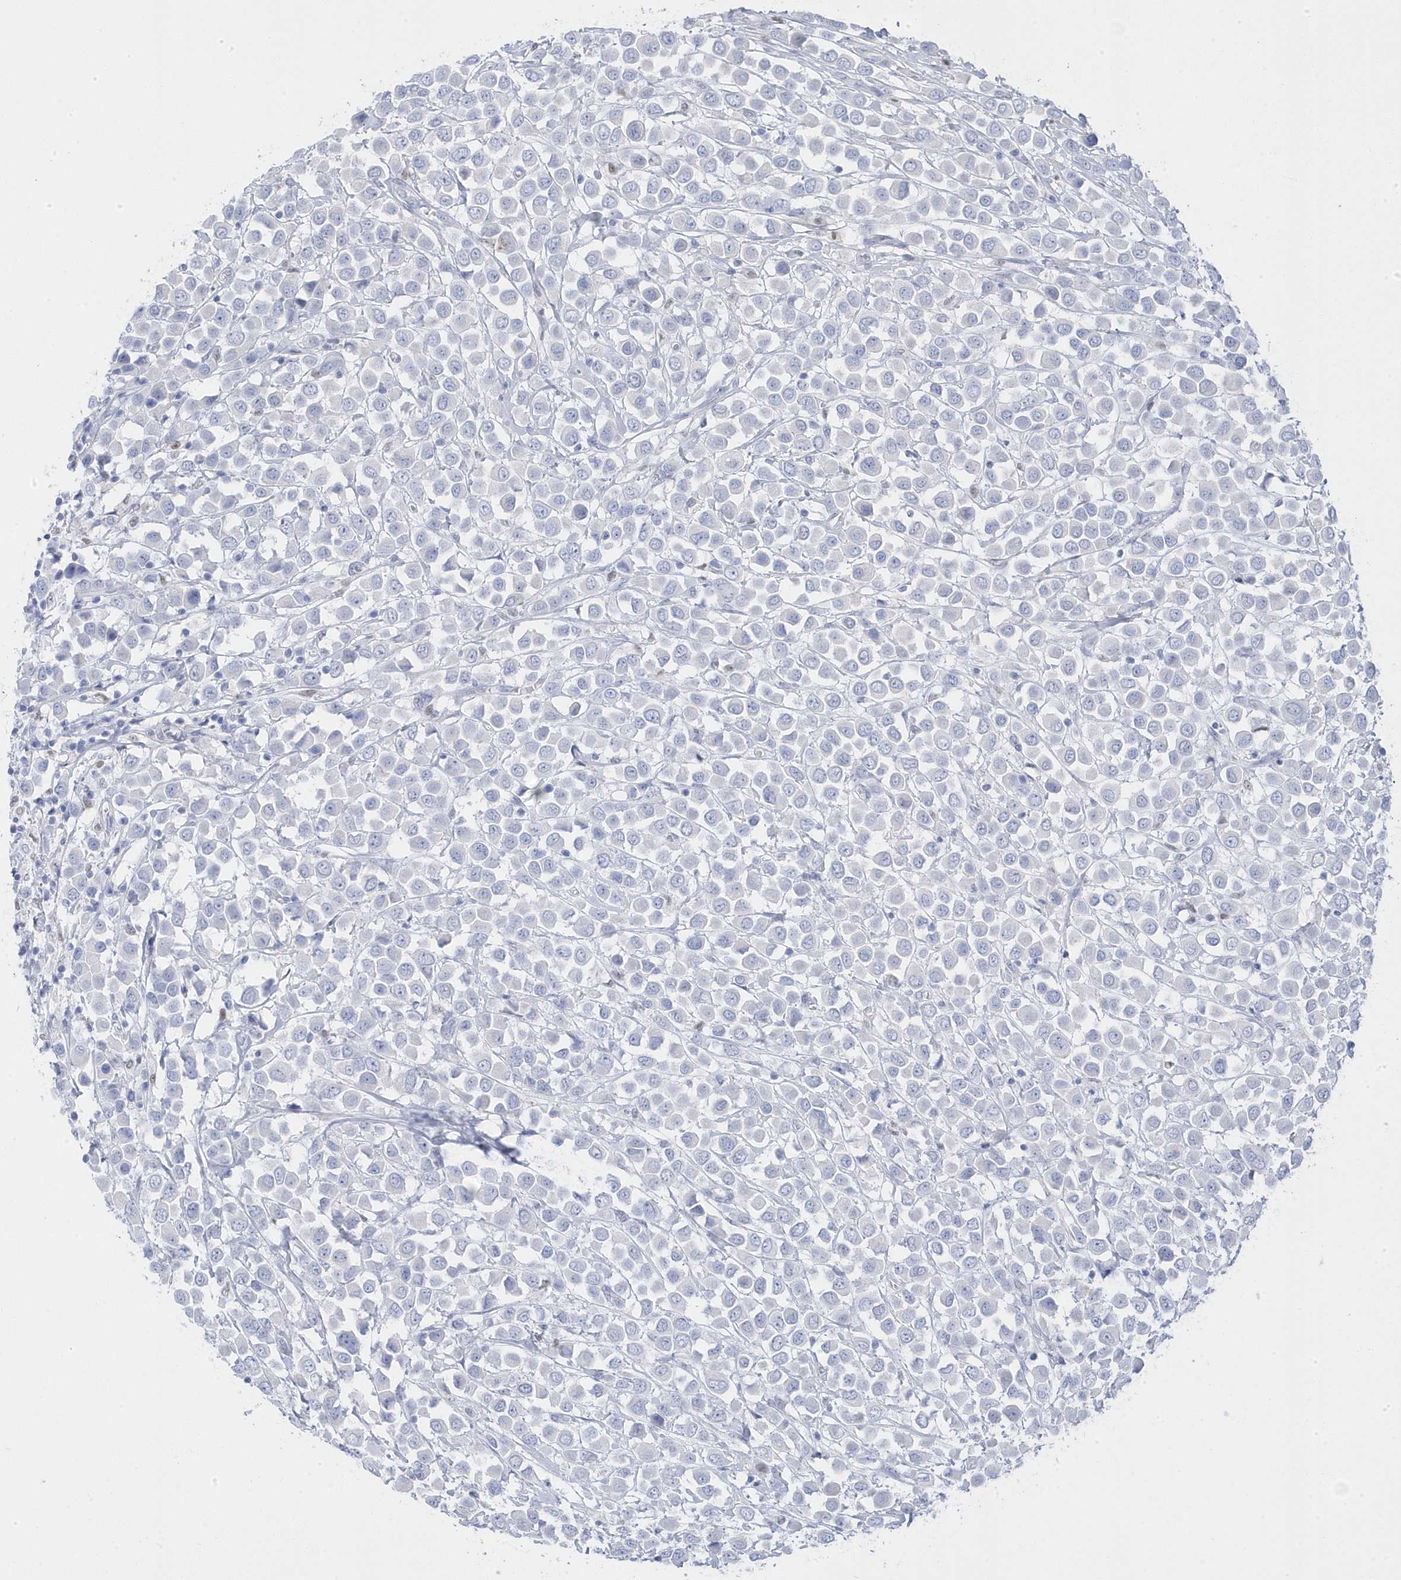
{"staining": {"intensity": "negative", "quantity": "none", "location": "none"}, "tissue": "breast cancer", "cell_type": "Tumor cells", "image_type": "cancer", "snomed": [{"axis": "morphology", "description": "Duct carcinoma"}, {"axis": "topography", "description": "Breast"}], "caption": "The image displays no staining of tumor cells in breast cancer.", "gene": "GTPBP6", "patient": {"sex": "female", "age": 61}}